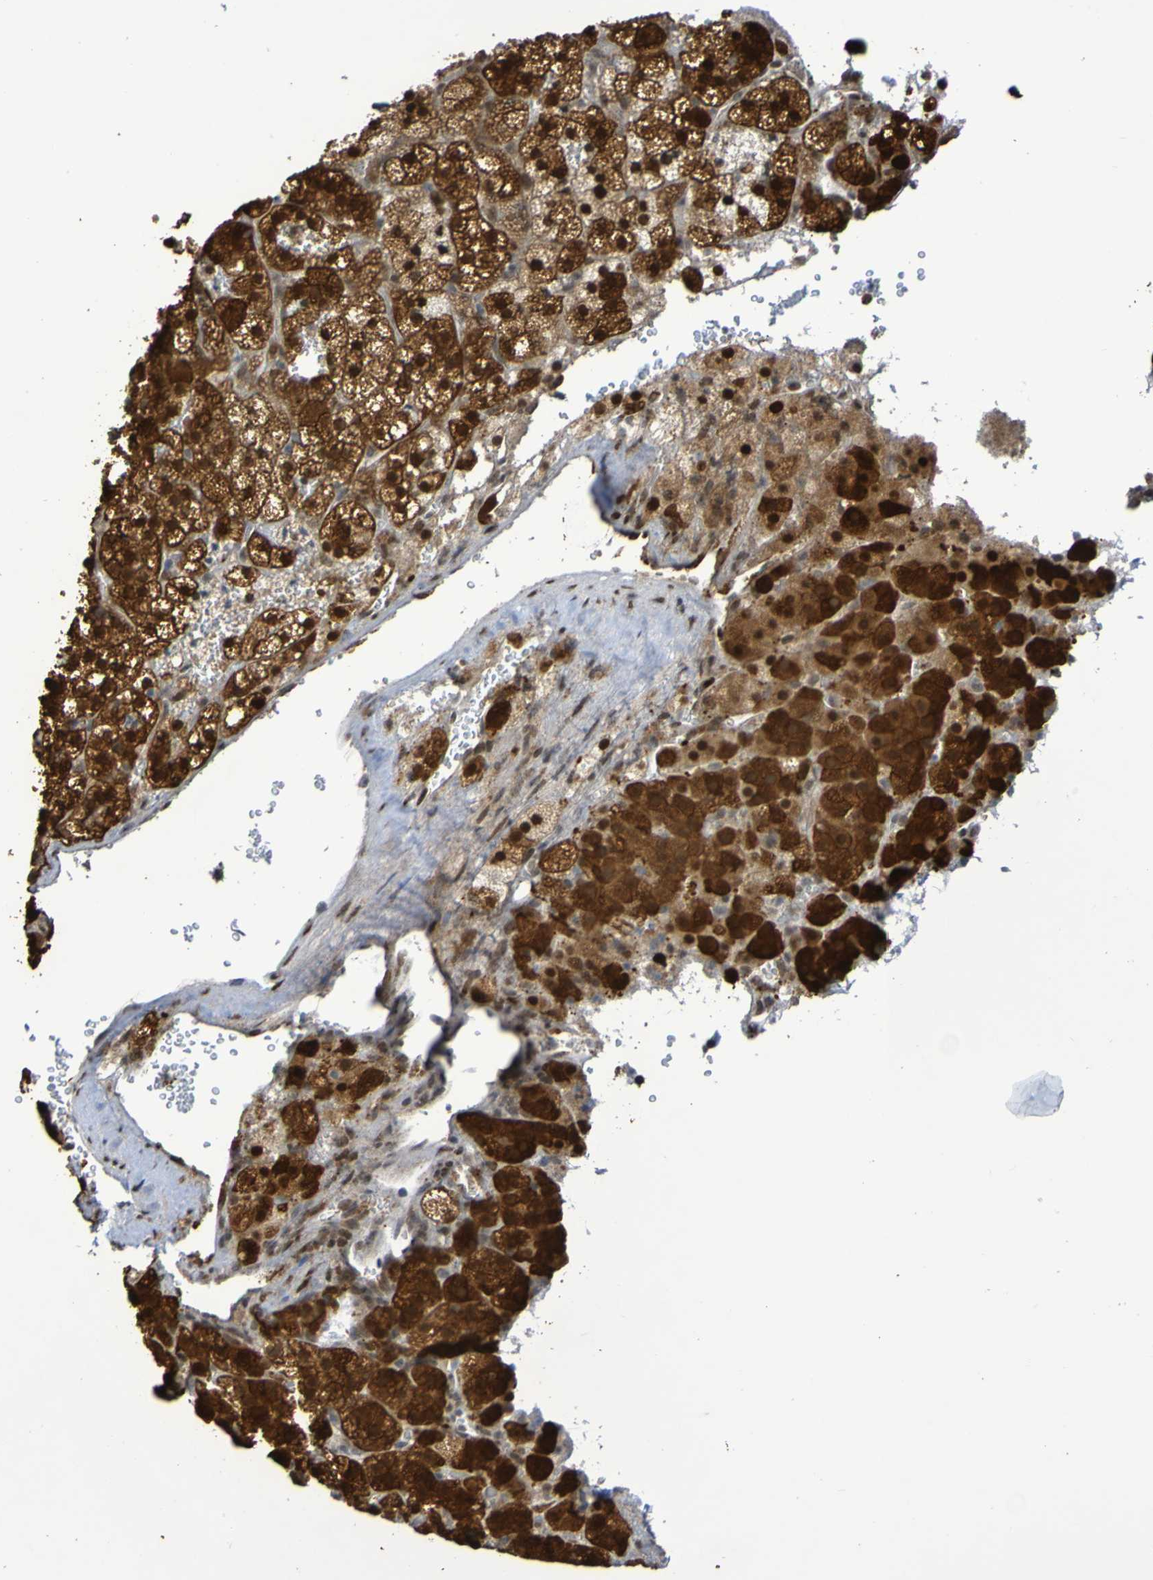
{"staining": {"intensity": "strong", "quantity": ">75%", "location": "cytoplasmic/membranous,nuclear"}, "tissue": "adrenal gland", "cell_type": "Glandular cells", "image_type": "normal", "snomed": [{"axis": "morphology", "description": "Normal tissue, NOS"}, {"axis": "topography", "description": "Adrenal gland"}], "caption": "Immunohistochemical staining of normal adrenal gland demonstrates strong cytoplasmic/membranous,nuclear protein positivity in approximately >75% of glandular cells.", "gene": "ITLN1", "patient": {"sex": "female", "age": 59}}